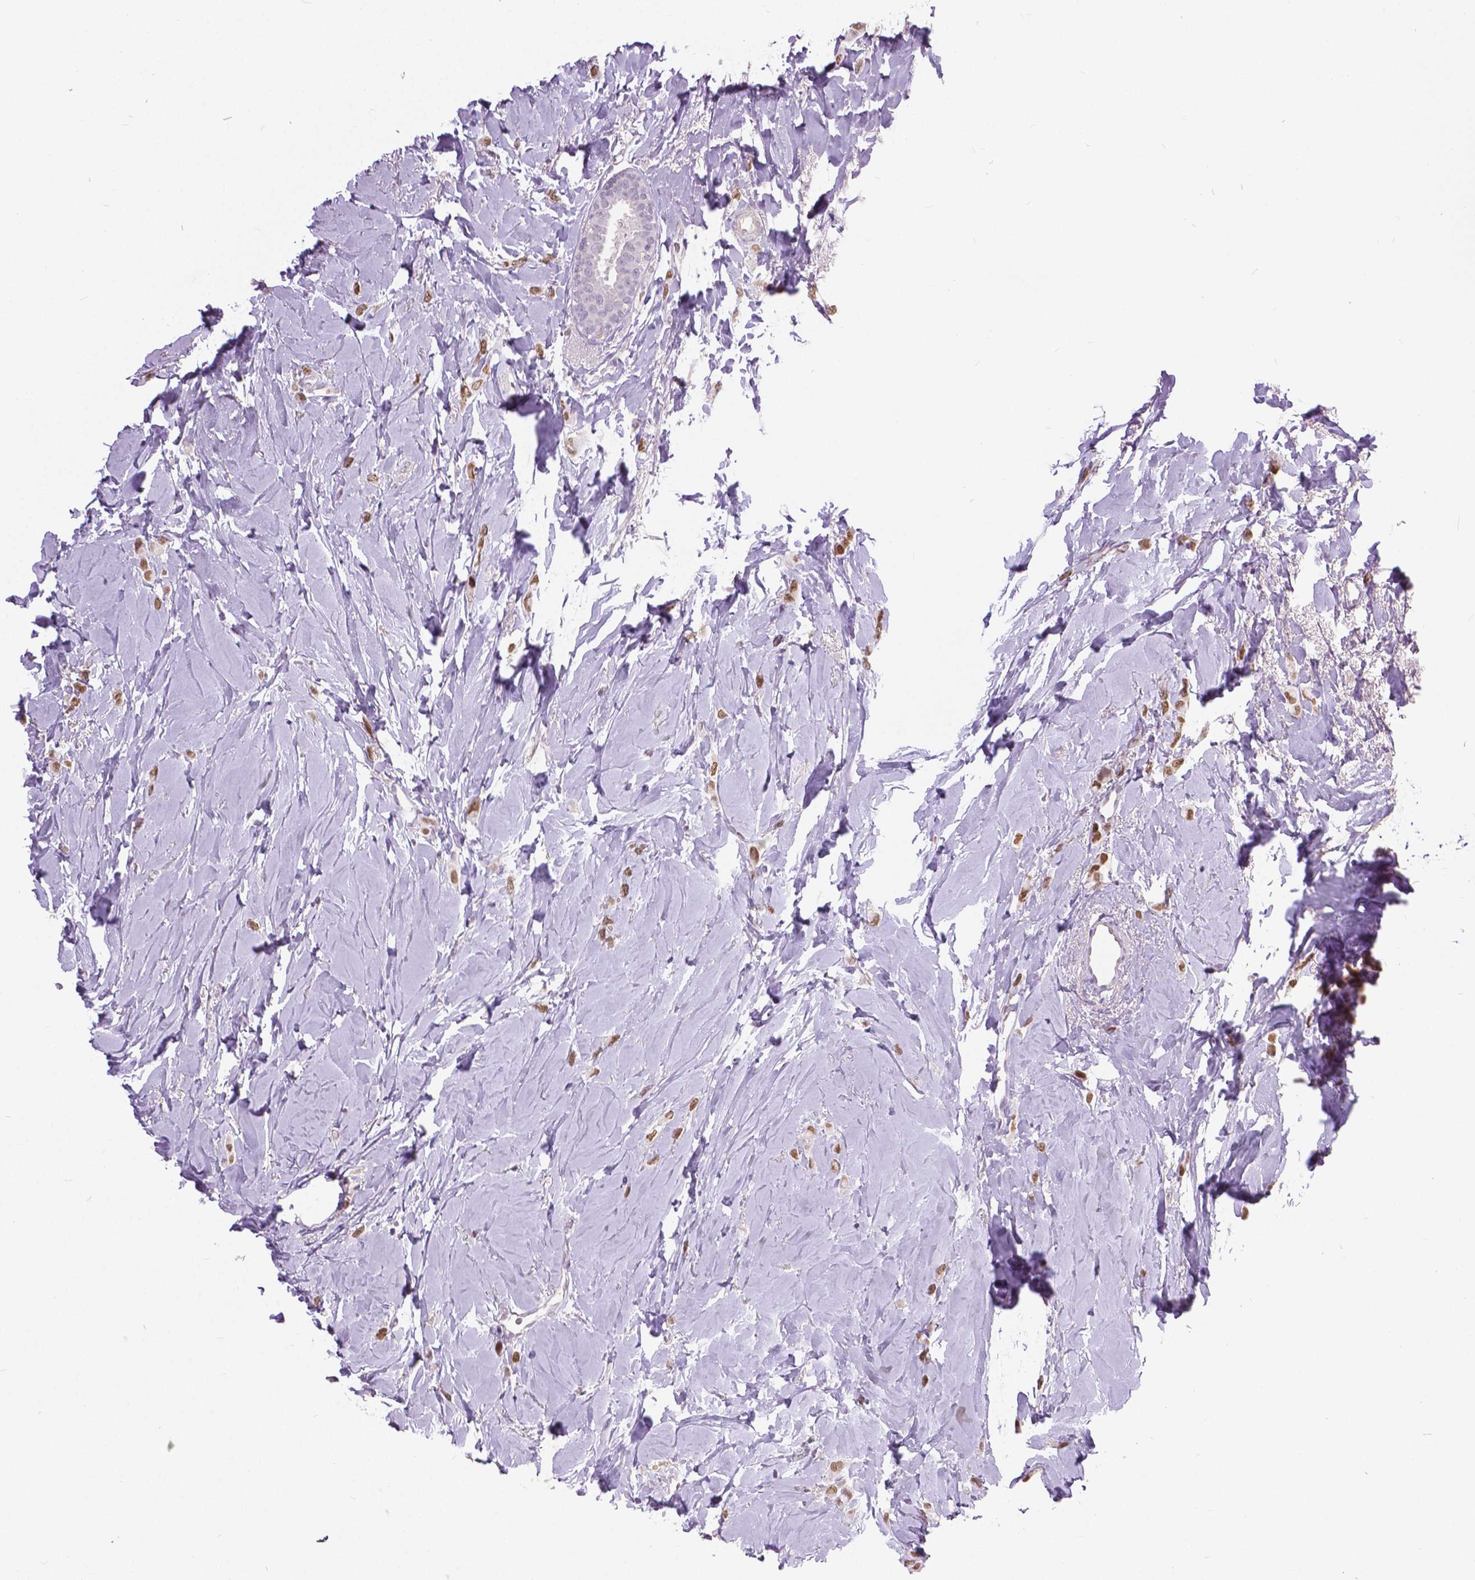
{"staining": {"intensity": "moderate", "quantity": ">75%", "location": "nuclear"}, "tissue": "breast cancer", "cell_type": "Tumor cells", "image_type": "cancer", "snomed": [{"axis": "morphology", "description": "Lobular carcinoma"}, {"axis": "topography", "description": "Breast"}], "caption": "Tumor cells show medium levels of moderate nuclear staining in approximately >75% of cells in lobular carcinoma (breast).", "gene": "FOXA1", "patient": {"sex": "female", "age": 66}}